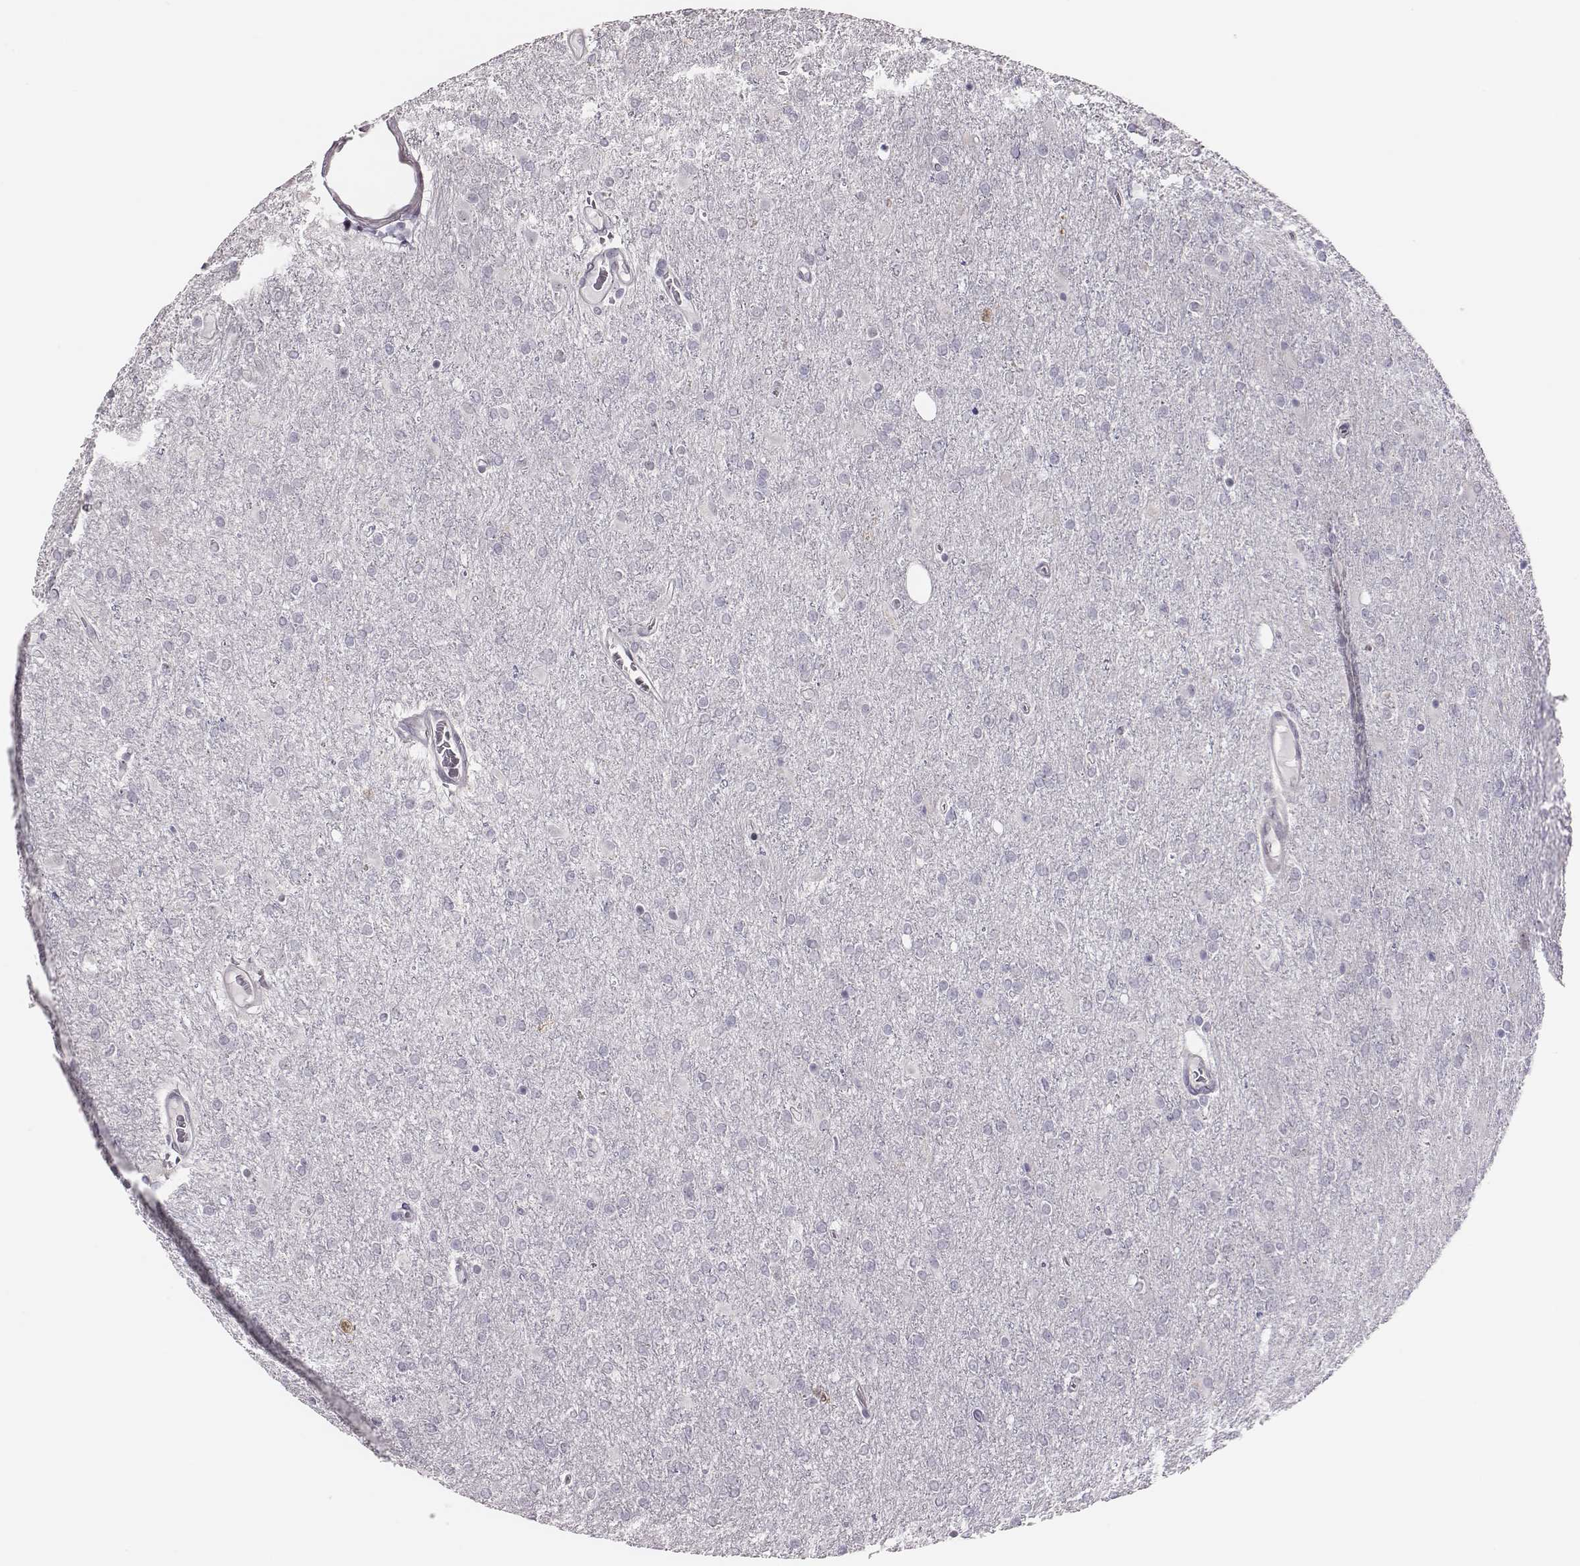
{"staining": {"intensity": "negative", "quantity": "none", "location": "none"}, "tissue": "glioma", "cell_type": "Tumor cells", "image_type": "cancer", "snomed": [{"axis": "morphology", "description": "Glioma, malignant, High grade"}, {"axis": "topography", "description": "Cerebral cortex"}], "caption": "Tumor cells show no significant positivity in malignant glioma (high-grade).", "gene": "PBK", "patient": {"sex": "male", "age": 70}}